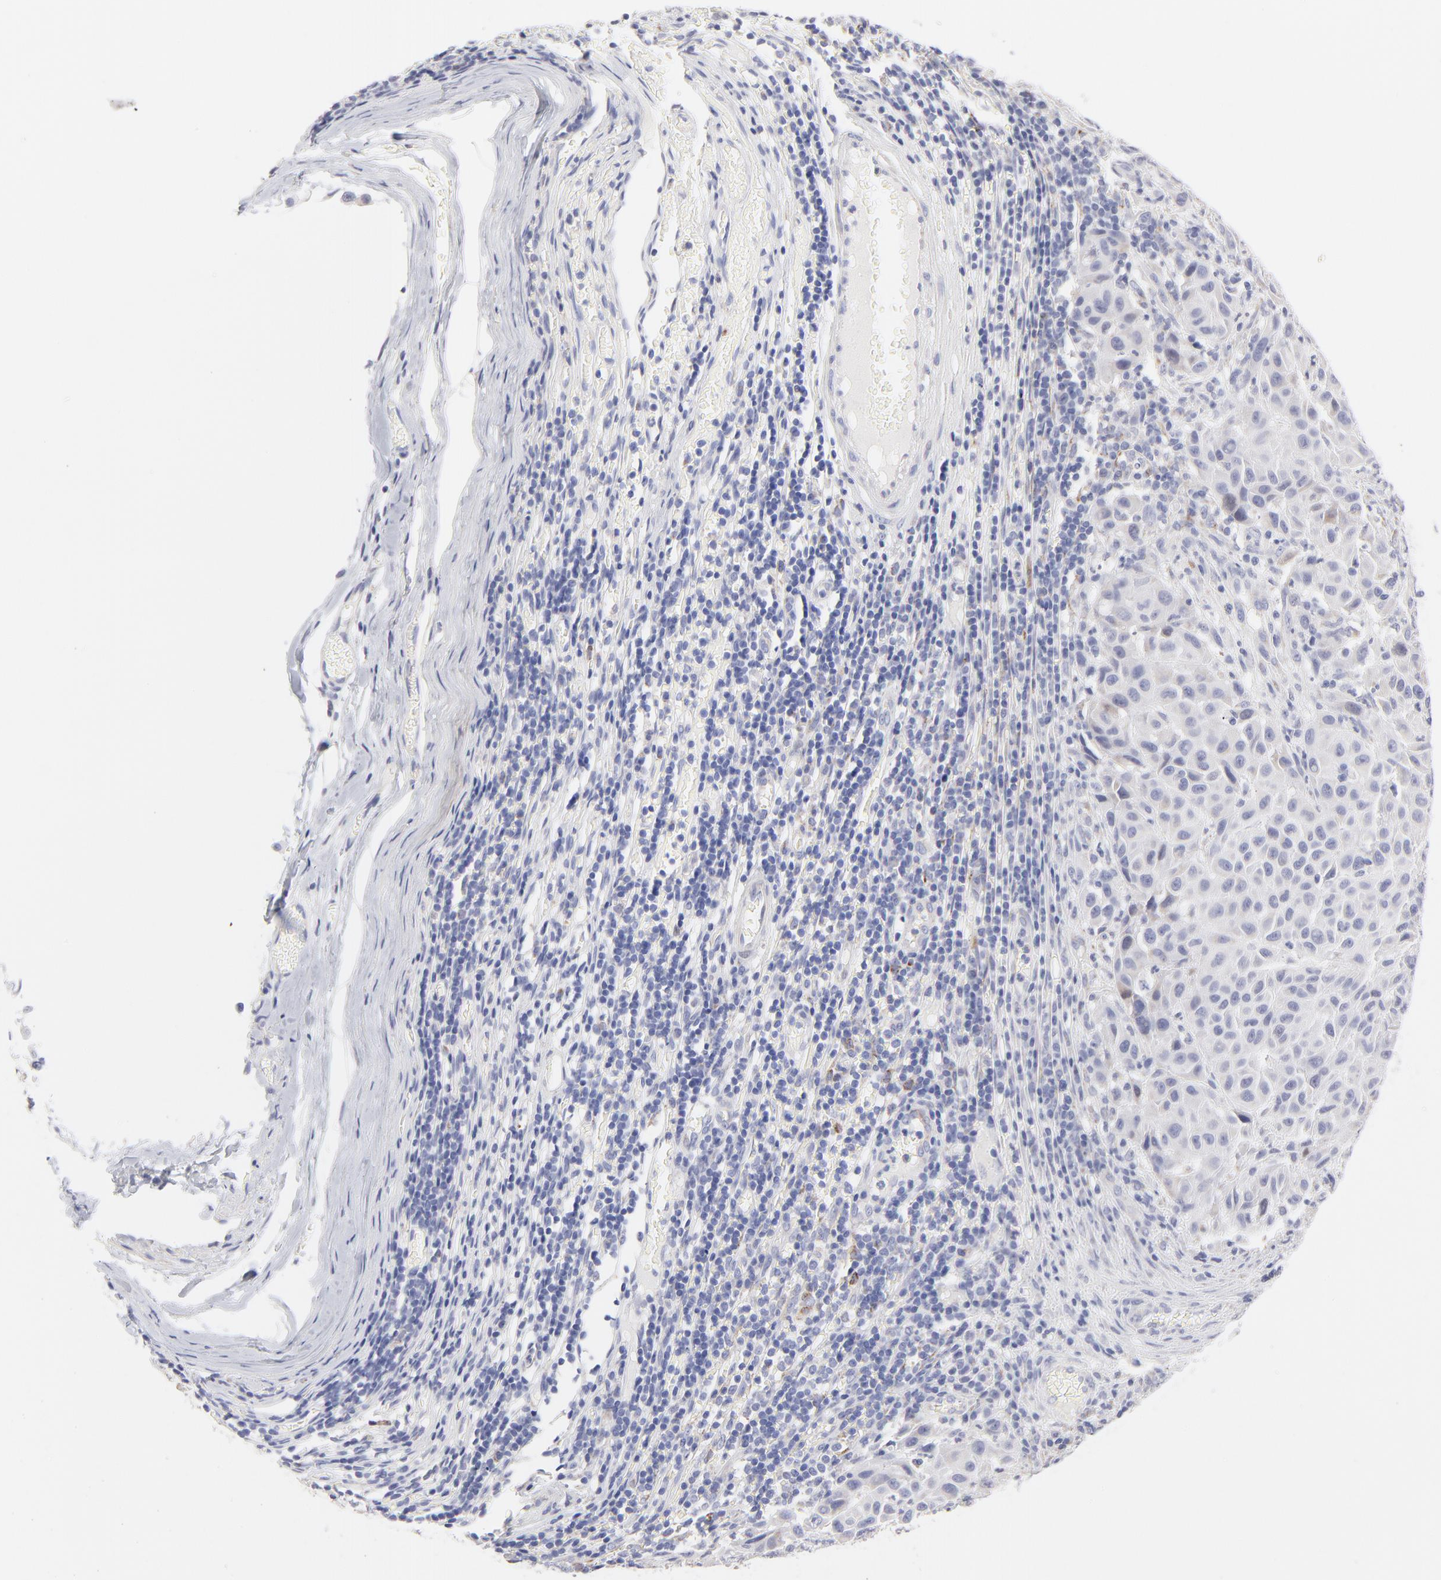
{"staining": {"intensity": "weak", "quantity": ">75%", "location": "cytoplasmic/membranous"}, "tissue": "melanoma", "cell_type": "Tumor cells", "image_type": "cancer", "snomed": [{"axis": "morphology", "description": "Malignant melanoma, Metastatic site"}, {"axis": "topography", "description": "Lymph node"}], "caption": "Melanoma stained for a protein (brown) displays weak cytoplasmic/membranous positive positivity in about >75% of tumor cells.", "gene": "TST", "patient": {"sex": "male", "age": 61}}